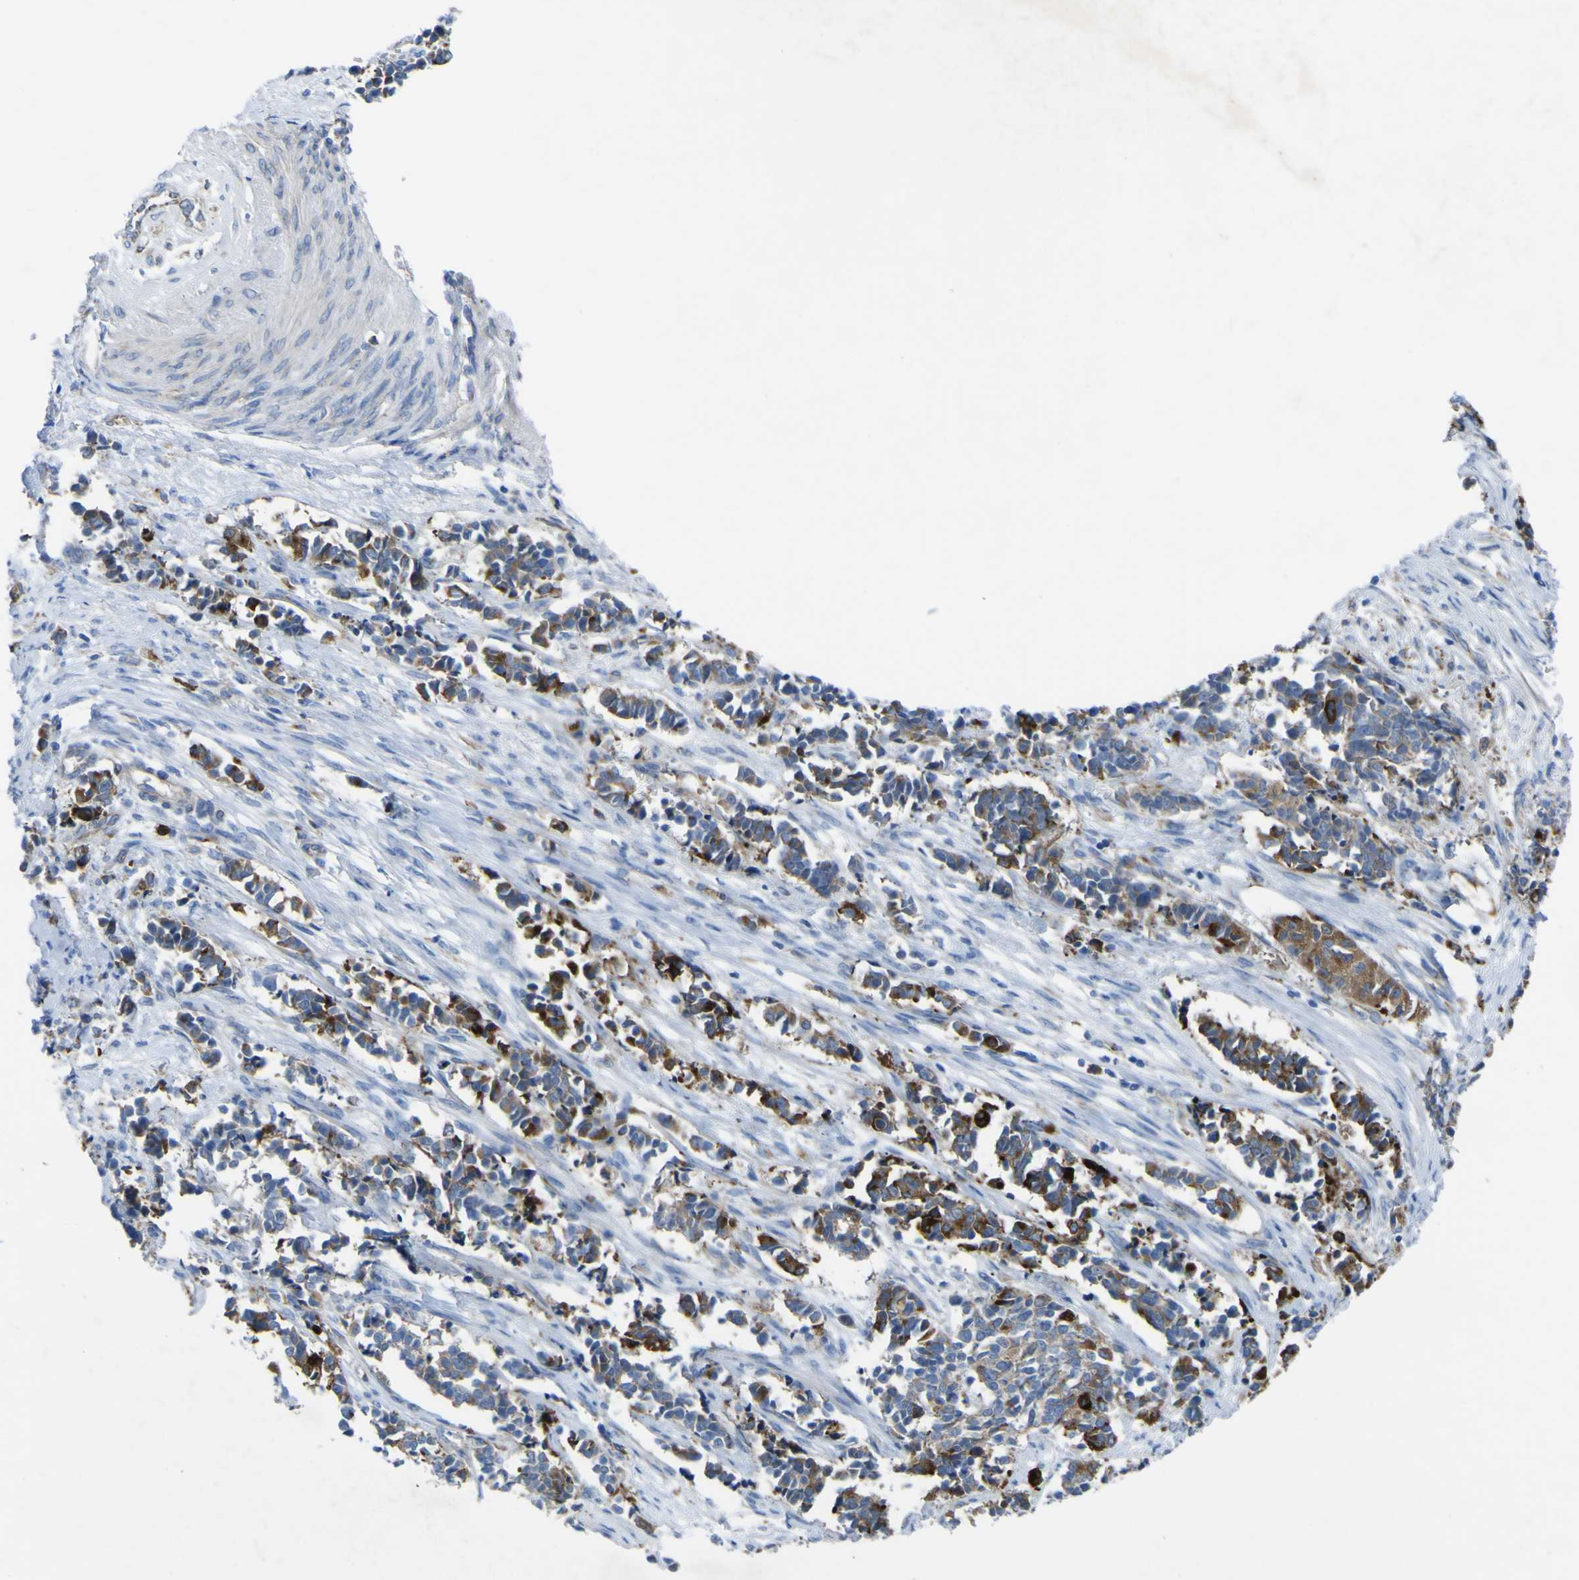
{"staining": {"intensity": "moderate", "quantity": "25%-75%", "location": "cytoplasmic/membranous"}, "tissue": "cervical cancer", "cell_type": "Tumor cells", "image_type": "cancer", "snomed": [{"axis": "morphology", "description": "Normal tissue, NOS"}, {"axis": "morphology", "description": "Squamous cell carcinoma, NOS"}, {"axis": "topography", "description": "Cervix"}], "caption": "Immunohistochemistry of human cervical cancer (squamous cell carcinoma) reveals medium levels of moderate cytoplasmic/membranous expression in approximately 25%-75% of tumor cells.", "gene": "CST3", "patient": {"sex": "female", "age": 35}}